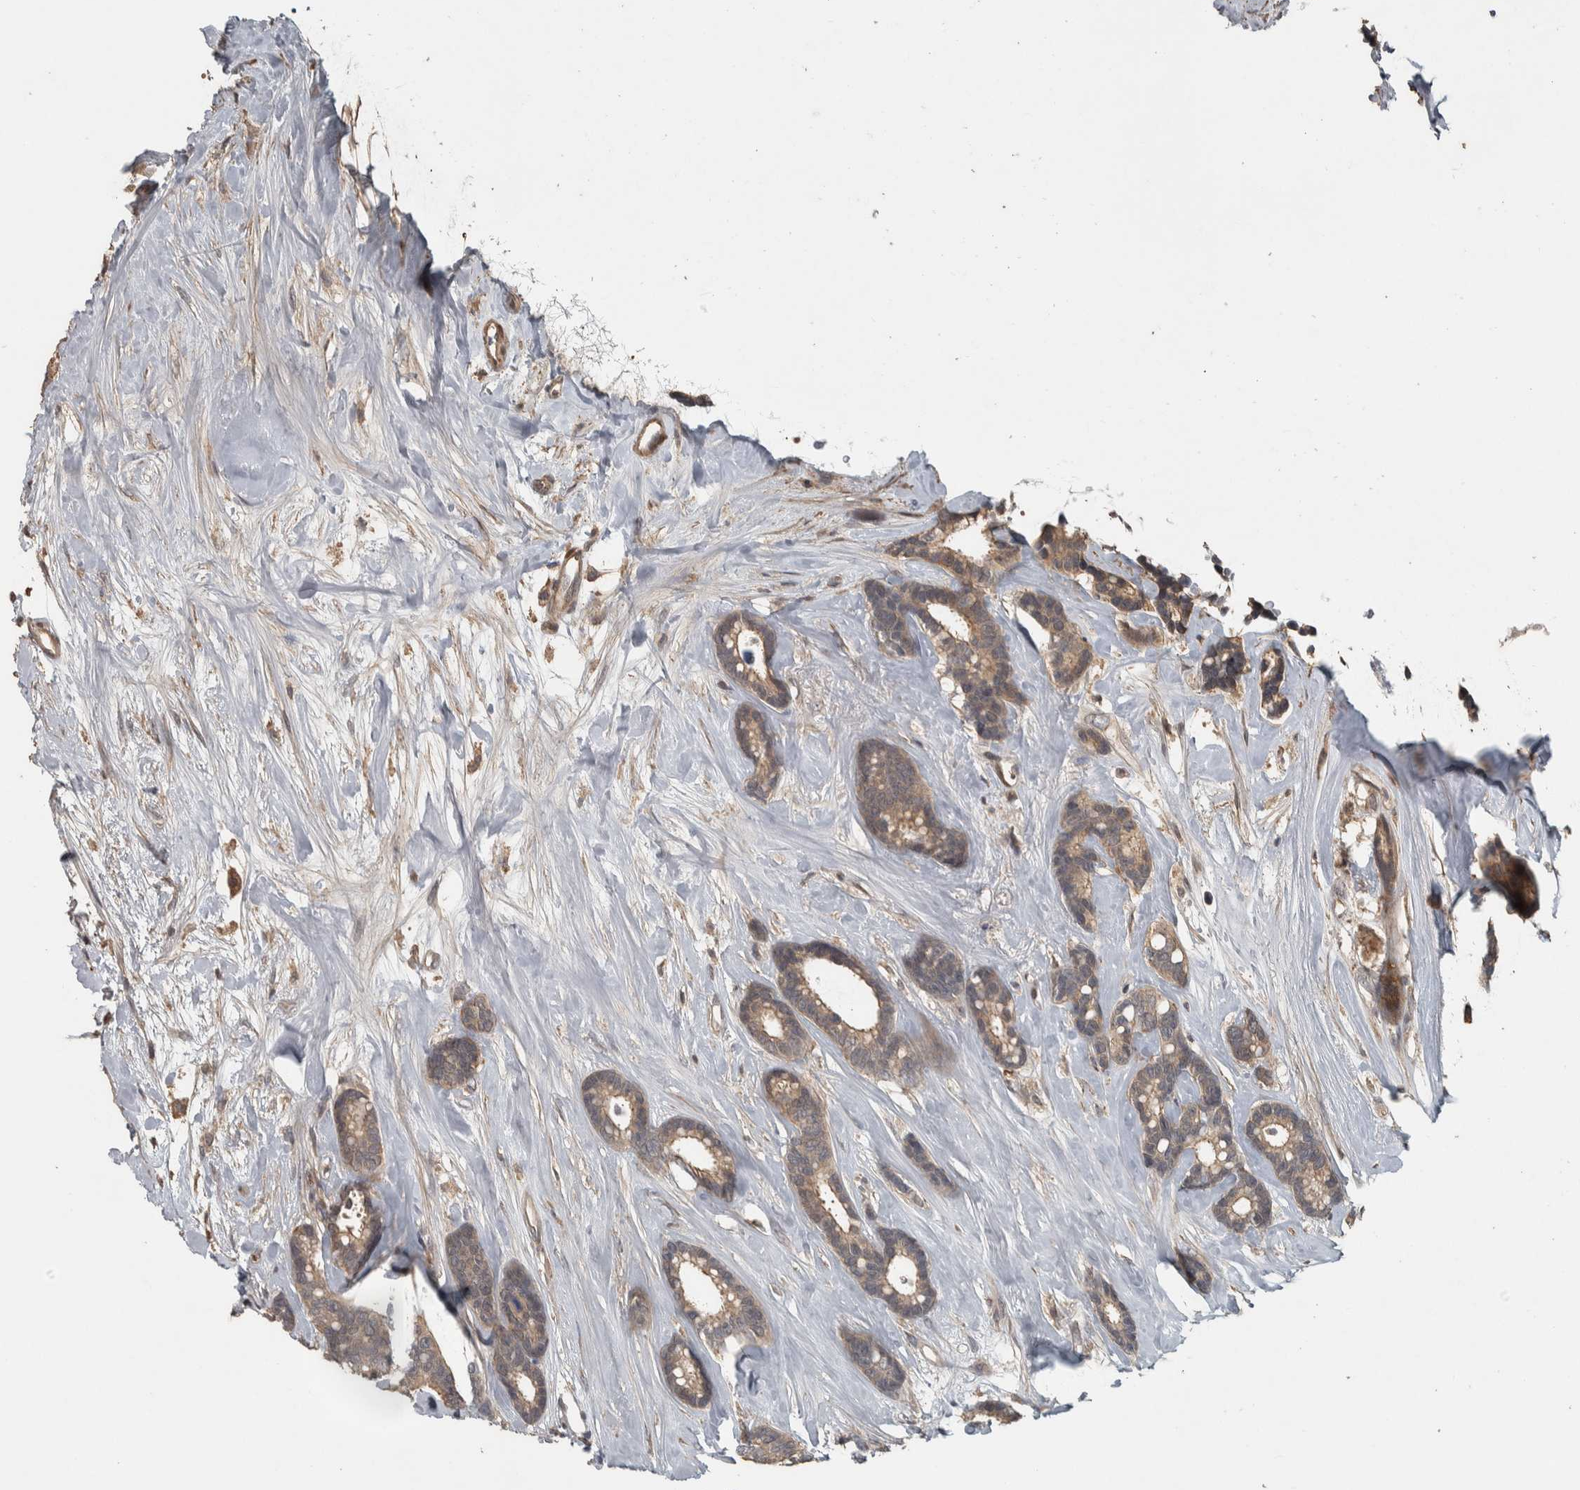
{"staining": {"intensity": "weak", "quantity": ">75%", "location": "cytoplasmic/membranous"}, "tissue": "breast cancer", "cell_type": "Tumor cells", "image_type": "cancer", "snomed": [{"axis": "morphology", "description": "Duct carcinoma"}, {"axis": "topography", "description": "Breast"}], "caption": "The histopathology image demonstrates a brown stain indicating the presence of a protein in the cytoplasmic/membranous of tumor cells in intraductal carcinoma (breast).", "gene": "ERAL1", "patient": {"sex": "female", "age": 87}}